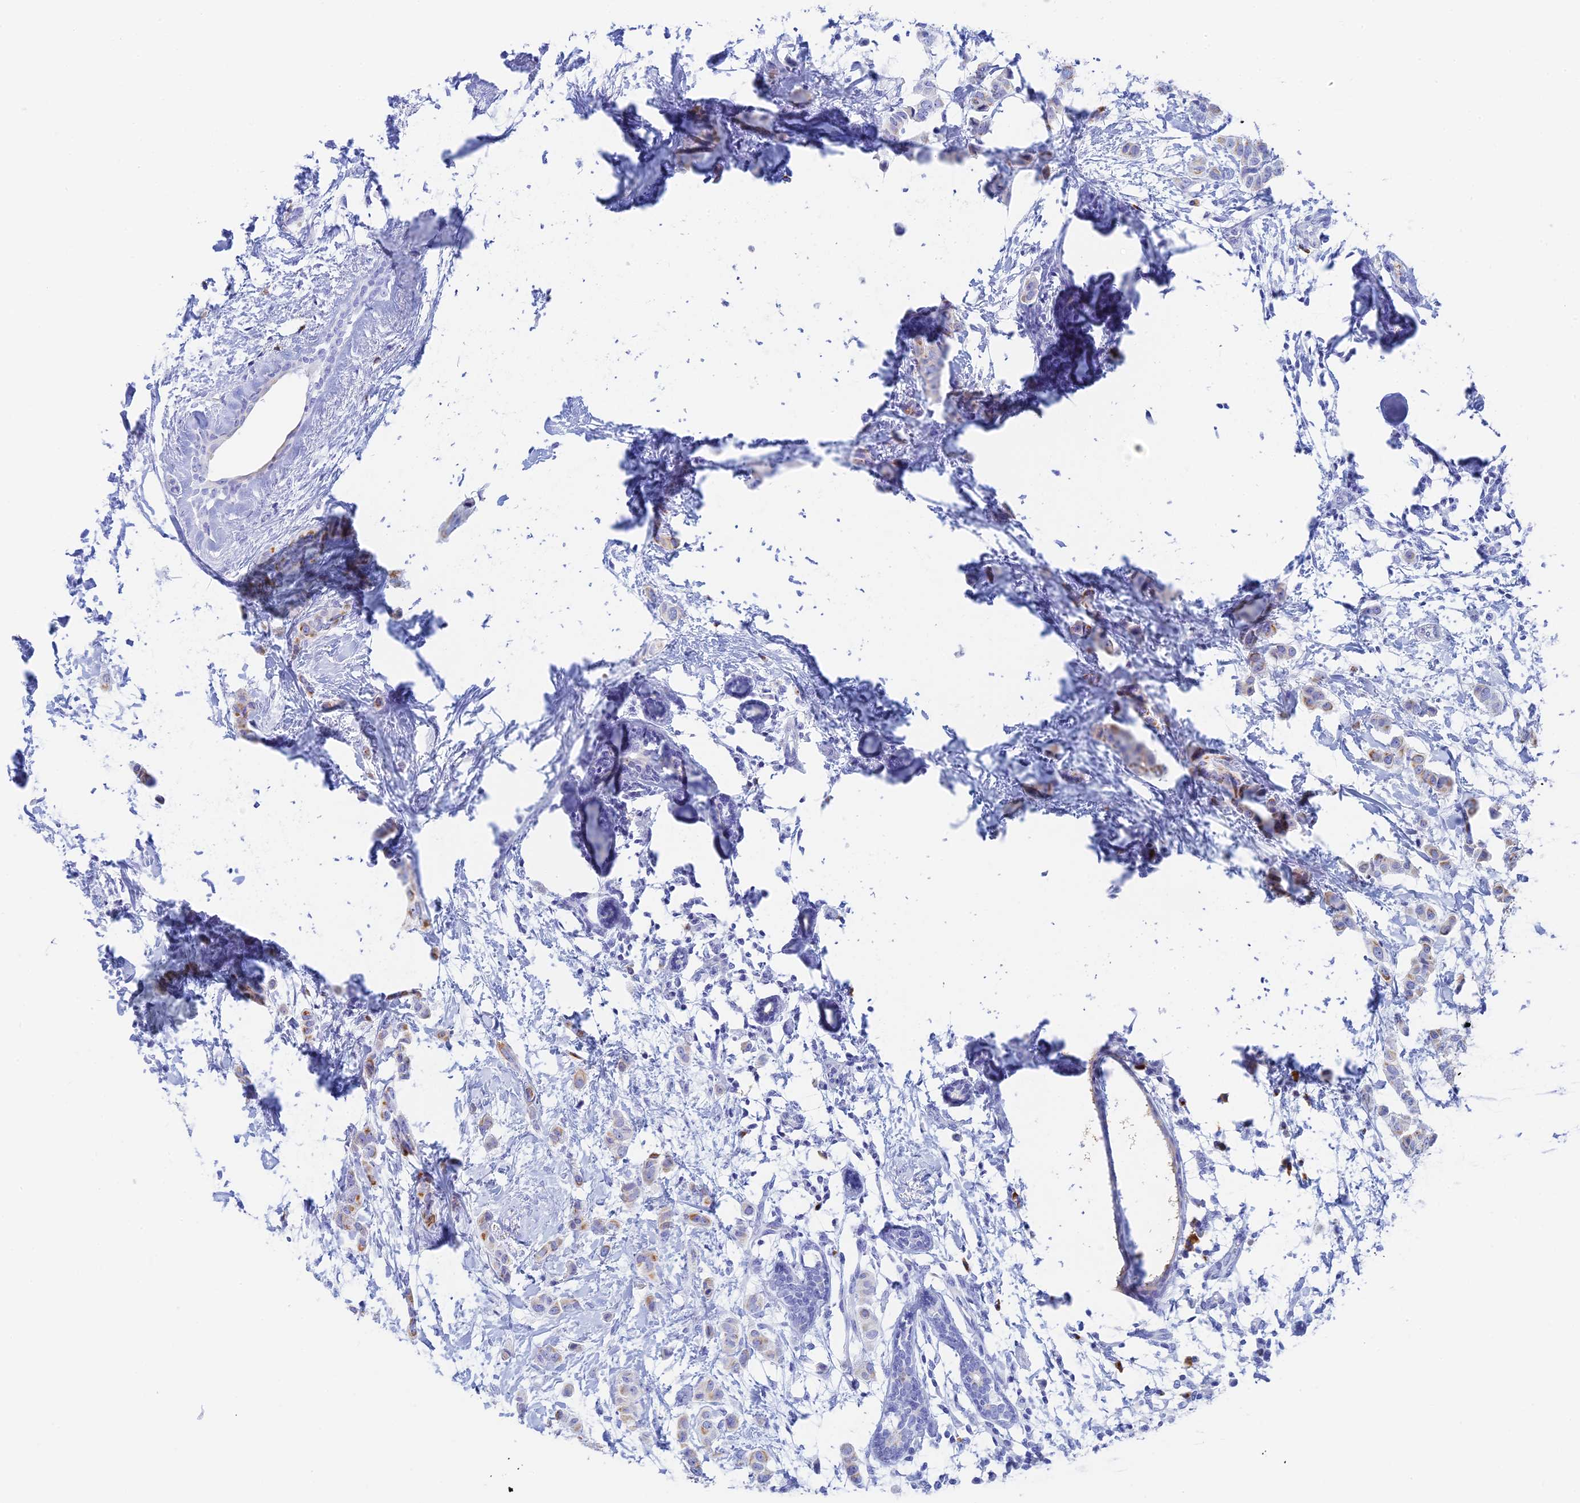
{"staining": {"intensity": "weak", "quantity": "<25%", "location": "cytoplasmic/membranous"}, "tissue": "breast cancer", "cell_type": "Tumor cells", "image_type": "cancer", "snomed": [{"axis": "morphology", "description": "Duct carcinoma"}, {"axis": "topography", "description": "Breast"}], "caption": "The image displays no staining of tumor cells in breast infiltrating ductal carcinoma.", "gene": "CEP152", "patient": {"sex": "female", "age": 40}}